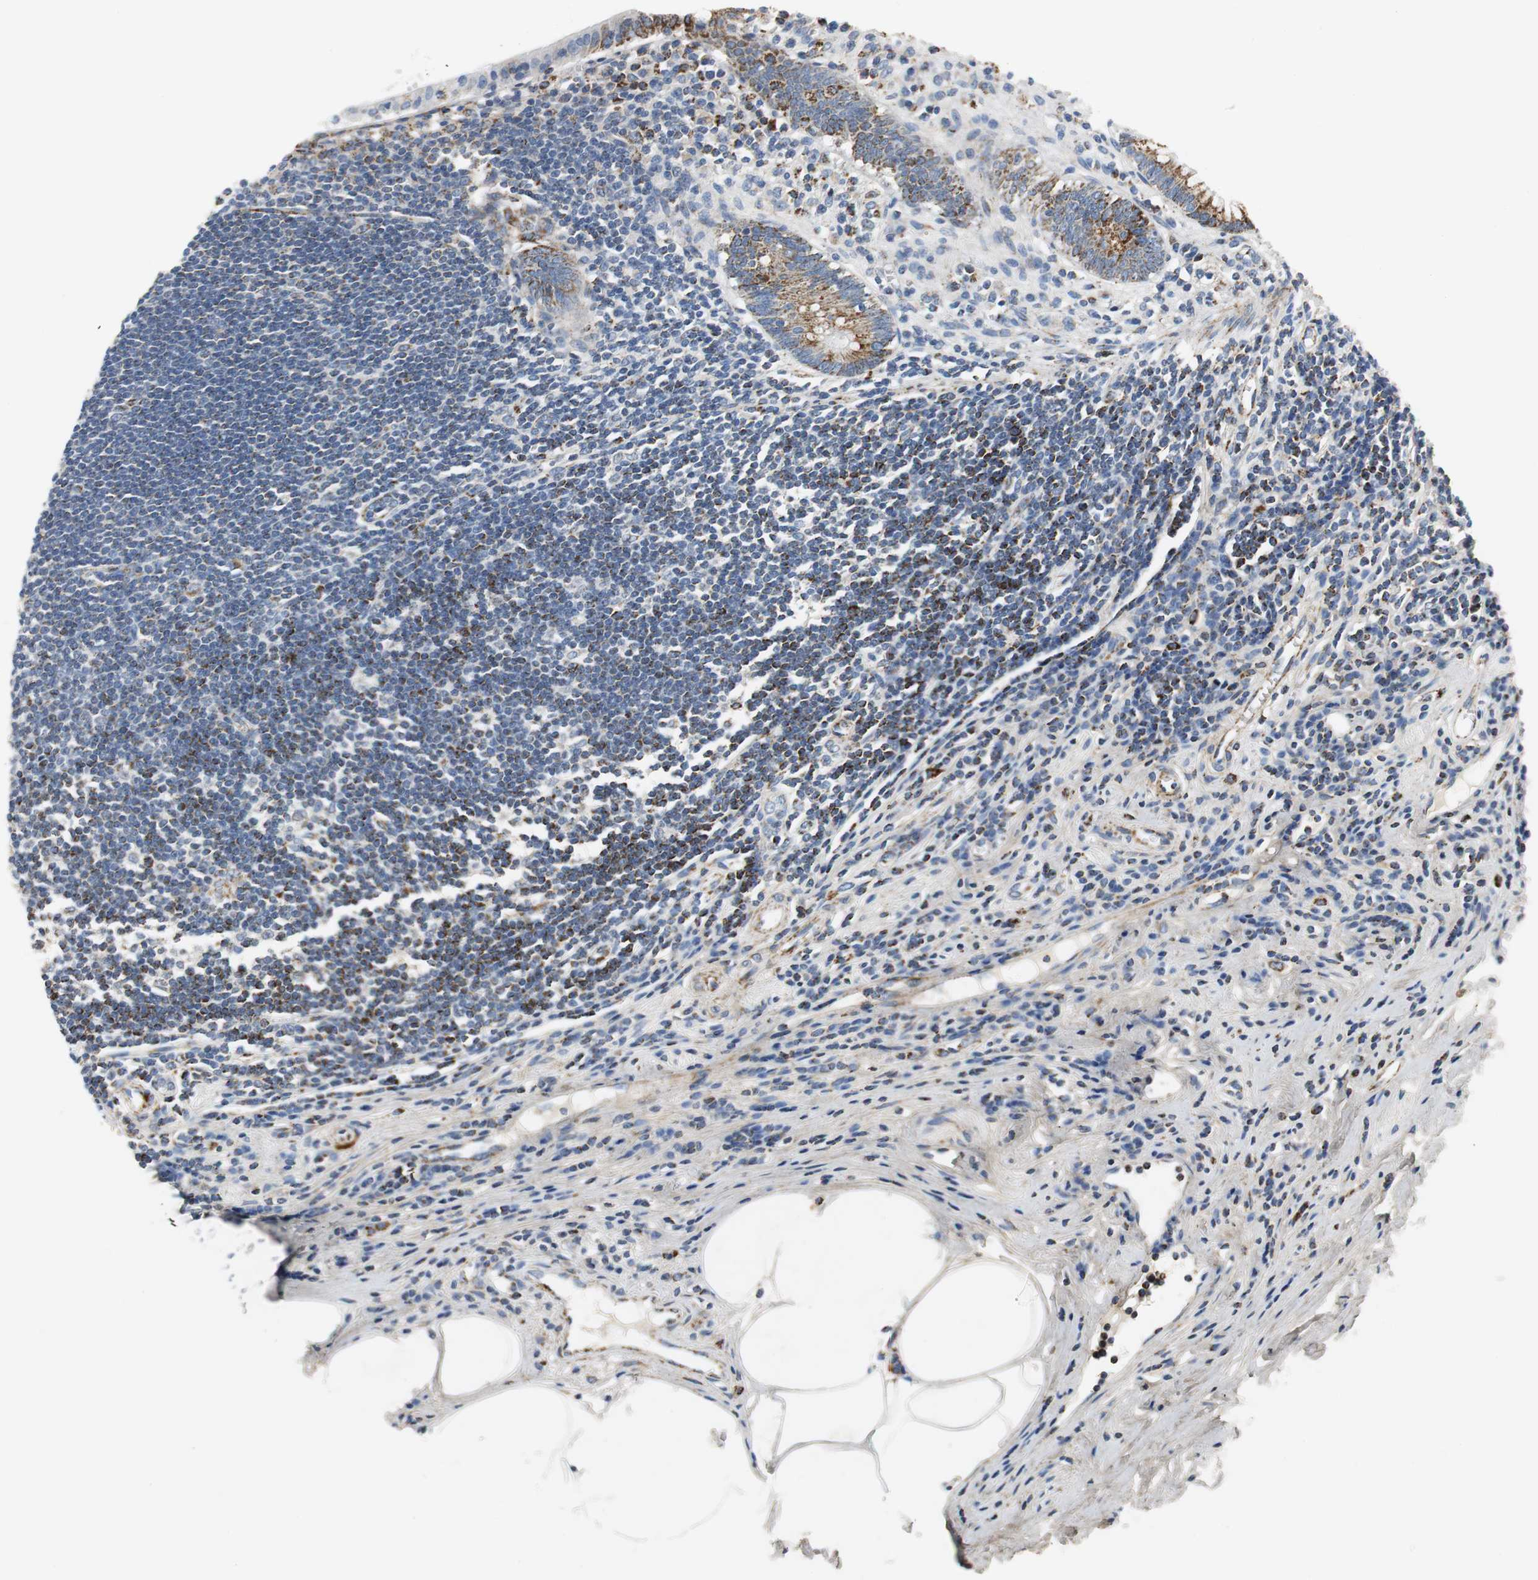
{"staining": {"intensity": "strong", "quantity": ">75%", "location": "cytoplasmic/membranous"}, "tissue": "appendix", "cell_type": "Glandular cells", "image_type": "normal", "snomed": [{"axis": "morphology", "description": "Normal tissue, NOS"}, {"axis": "topography", "description": "Appendix"}], "caption": "Immunohistochemistry of unremarkable human appendix demonstrates high levels of strong cytoplasmic/membranous staining in about >75% of glandular cells.", "gene": "C1QTNF7", "patient": {"sex": "female", "age": 50}}